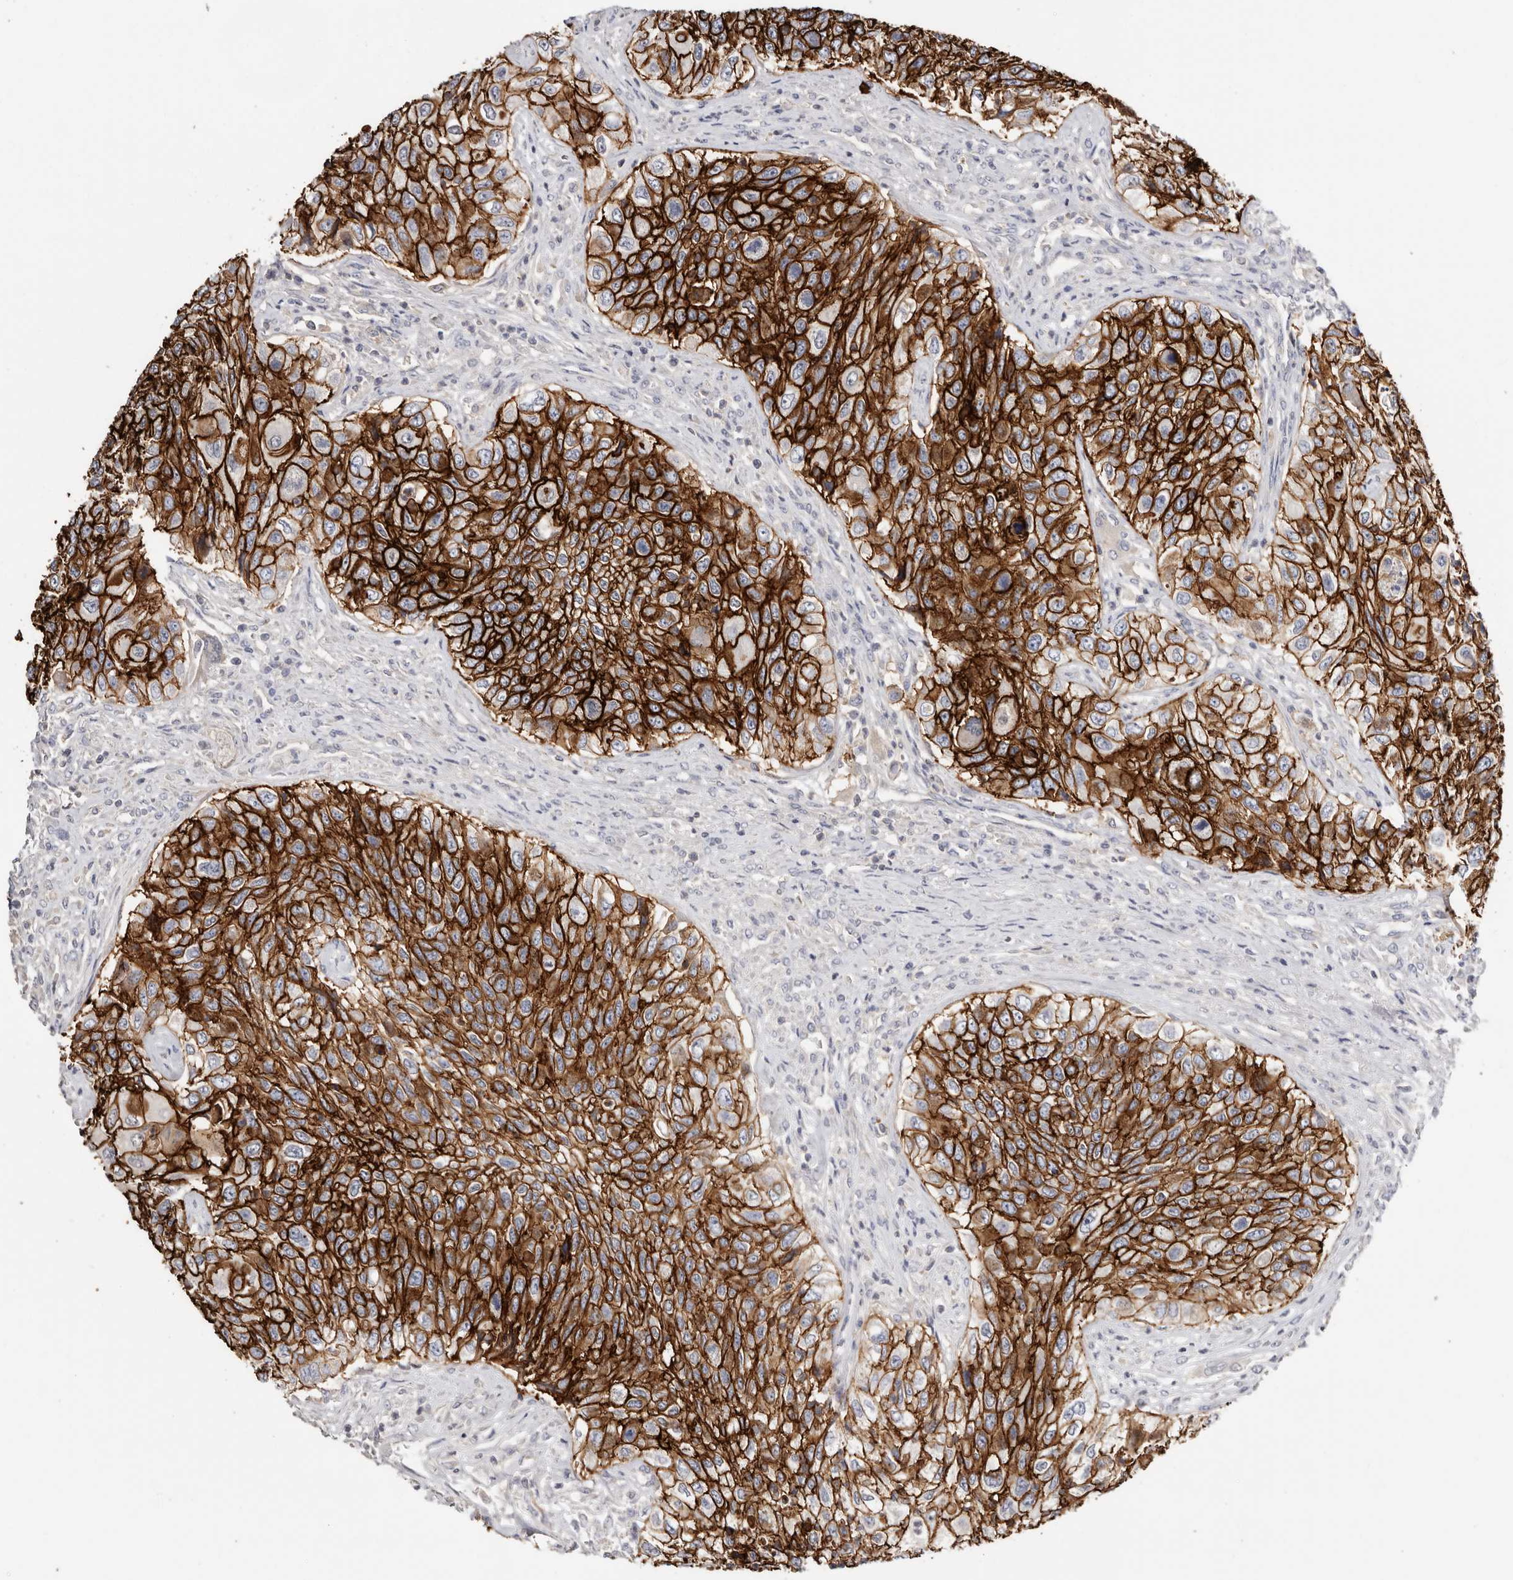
{"staining": {"intensity": "strong", "quantity": ">75%", "location": "cytoplasmic/membranous"}, "tissue": "urothelial cancer", "cell_type": "Tumor cells", "image_type": "cancer", "snomed": [{"axis": "morphology", "description": "Urothelial carcinoma, High grade"}, {"axis": "topography", "description": "Urinary bladder"}], "caption": "Tumor cells reveal strong cytoplasmic/membranous expression in about >75% of cells in urothelial carcinoma (high-grade).", "gene": "S100A14", "patient": {"sex": "female", "age": 60}}